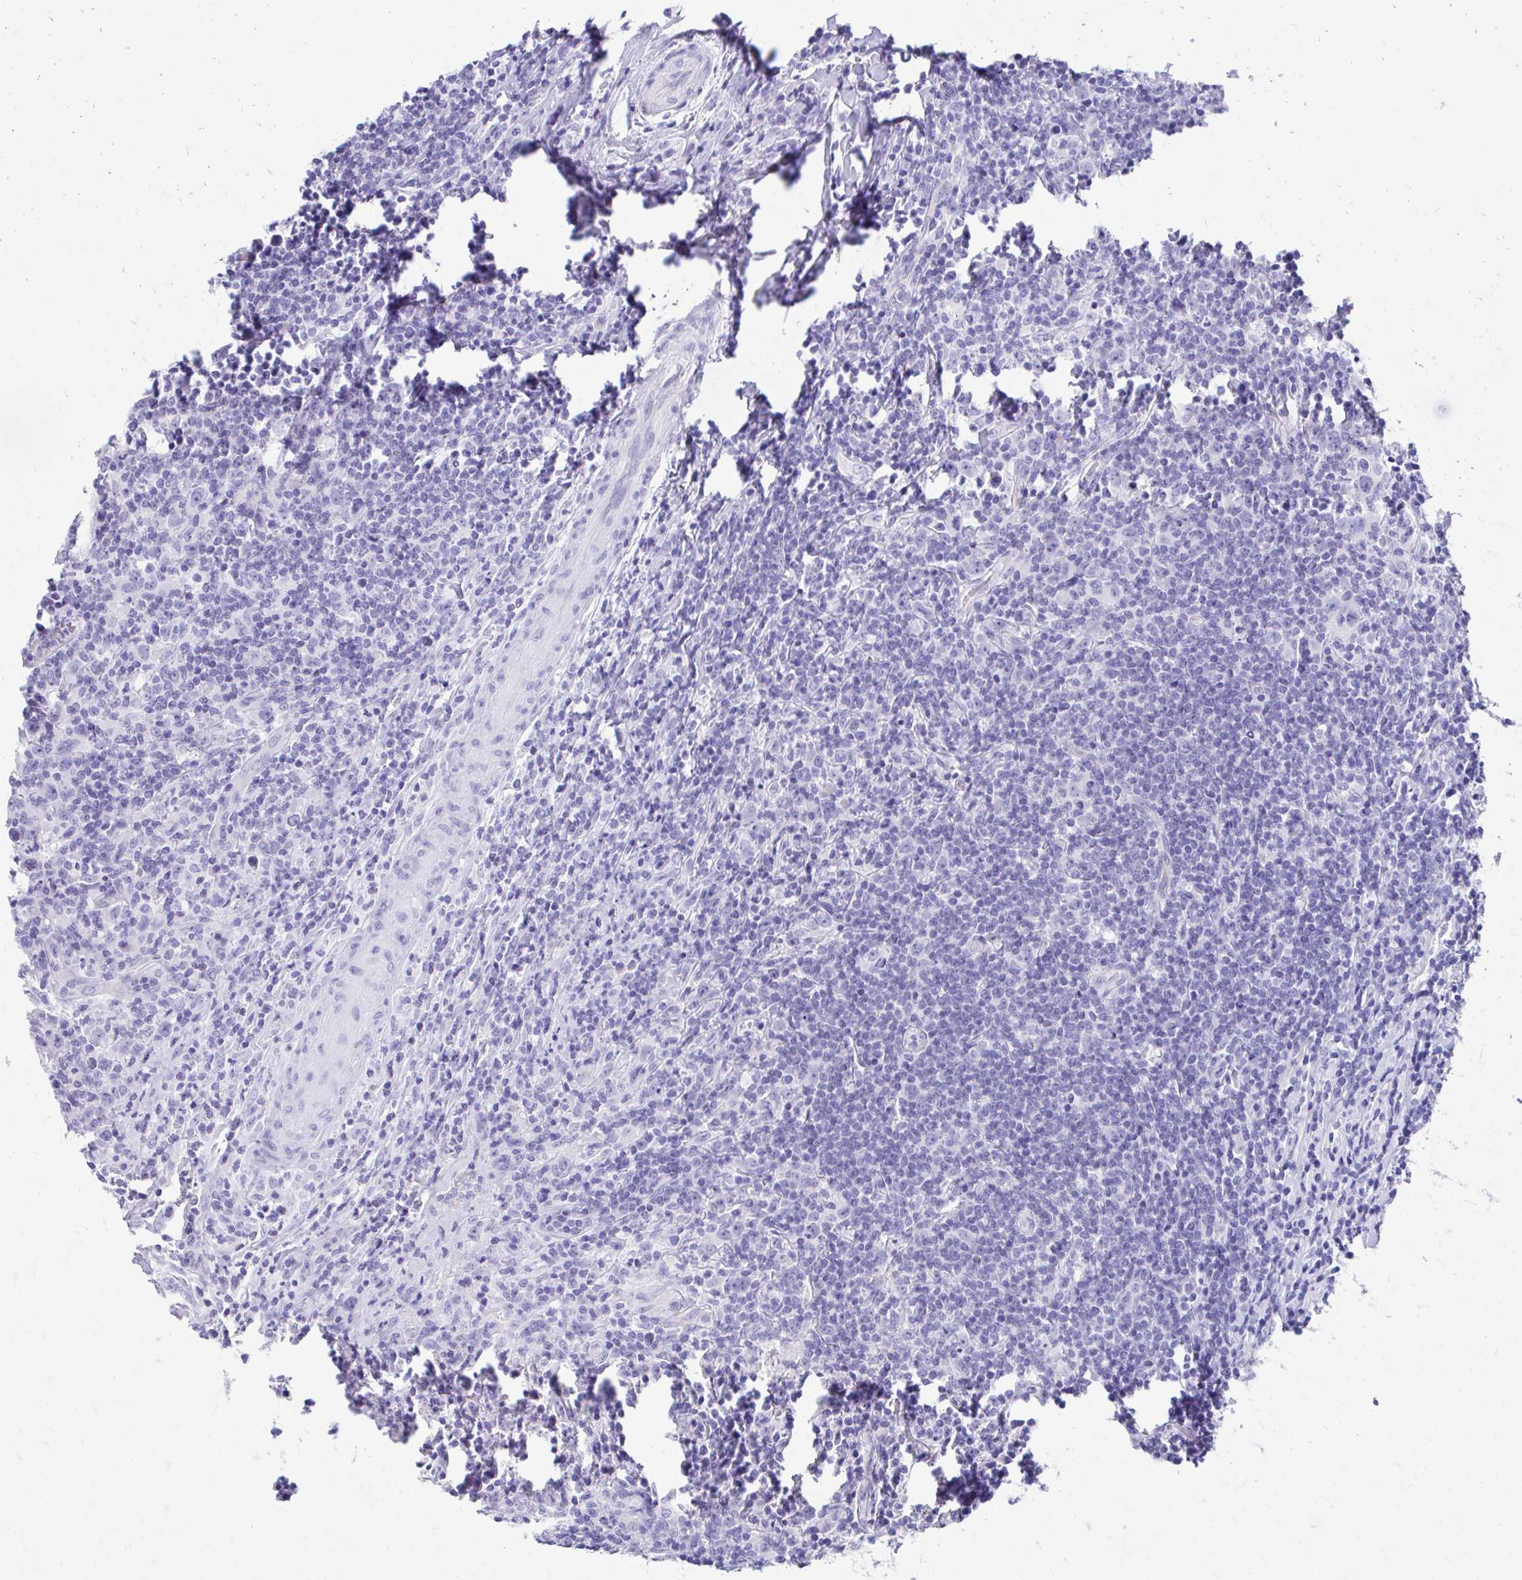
{"staining": {"intensity": "negative", "quantity": "none", "location": "none"}, "tissue": "lymphoma", "cell_type": "Tumor cells", "image_type": "cancer", "snomed": [{"axis": "morphology", "description": "Hodgkin's disease, NOS"}, {"axis": "topography", "description": "Lymph node"}], "caption": "There is no significant staining in tumor cells of Hodgkin's disease.", "gene": "KRIT1", "patient": {"sex": "female", "age": 18}}